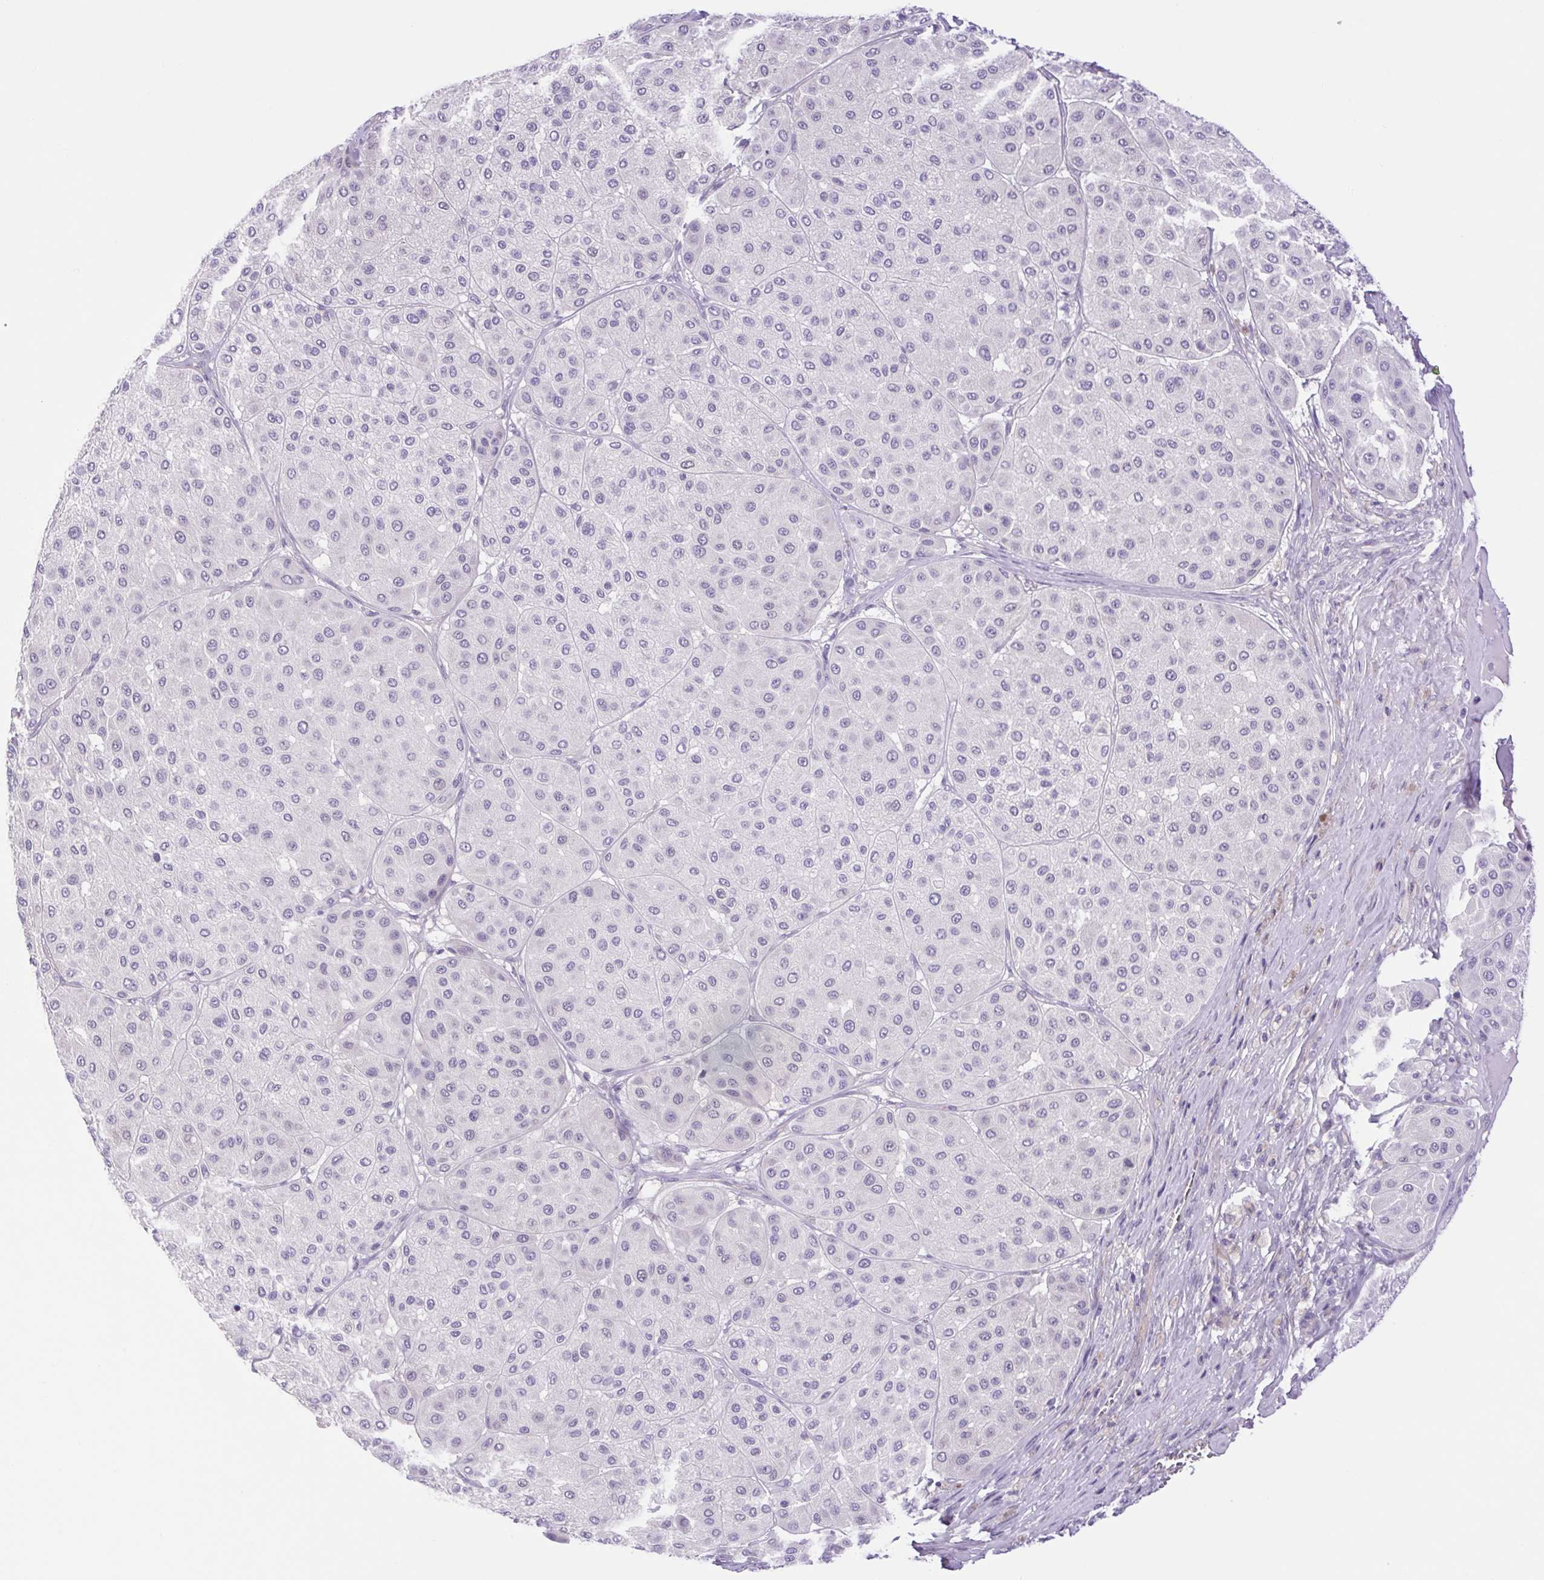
{"staining": {"intensity": "negative", "quantity": "none", "location": "none"}, "tissue": "melanoma", "cell_type": "Tumor cells", "image_type": "cancer", "snomed": [{"axis": "morphology", "description": "Malignant melanoma, Metastatic site"}, {"axis": "topography", "description": "Smooth muscle"}], "caption": "This is an immunohistochemistry histopathology image of malignant melanoma (metastatic site). There is no staining in tumor cells.", "gene": "FAM177B", "patient": {"sex": "male", "age": 41}}